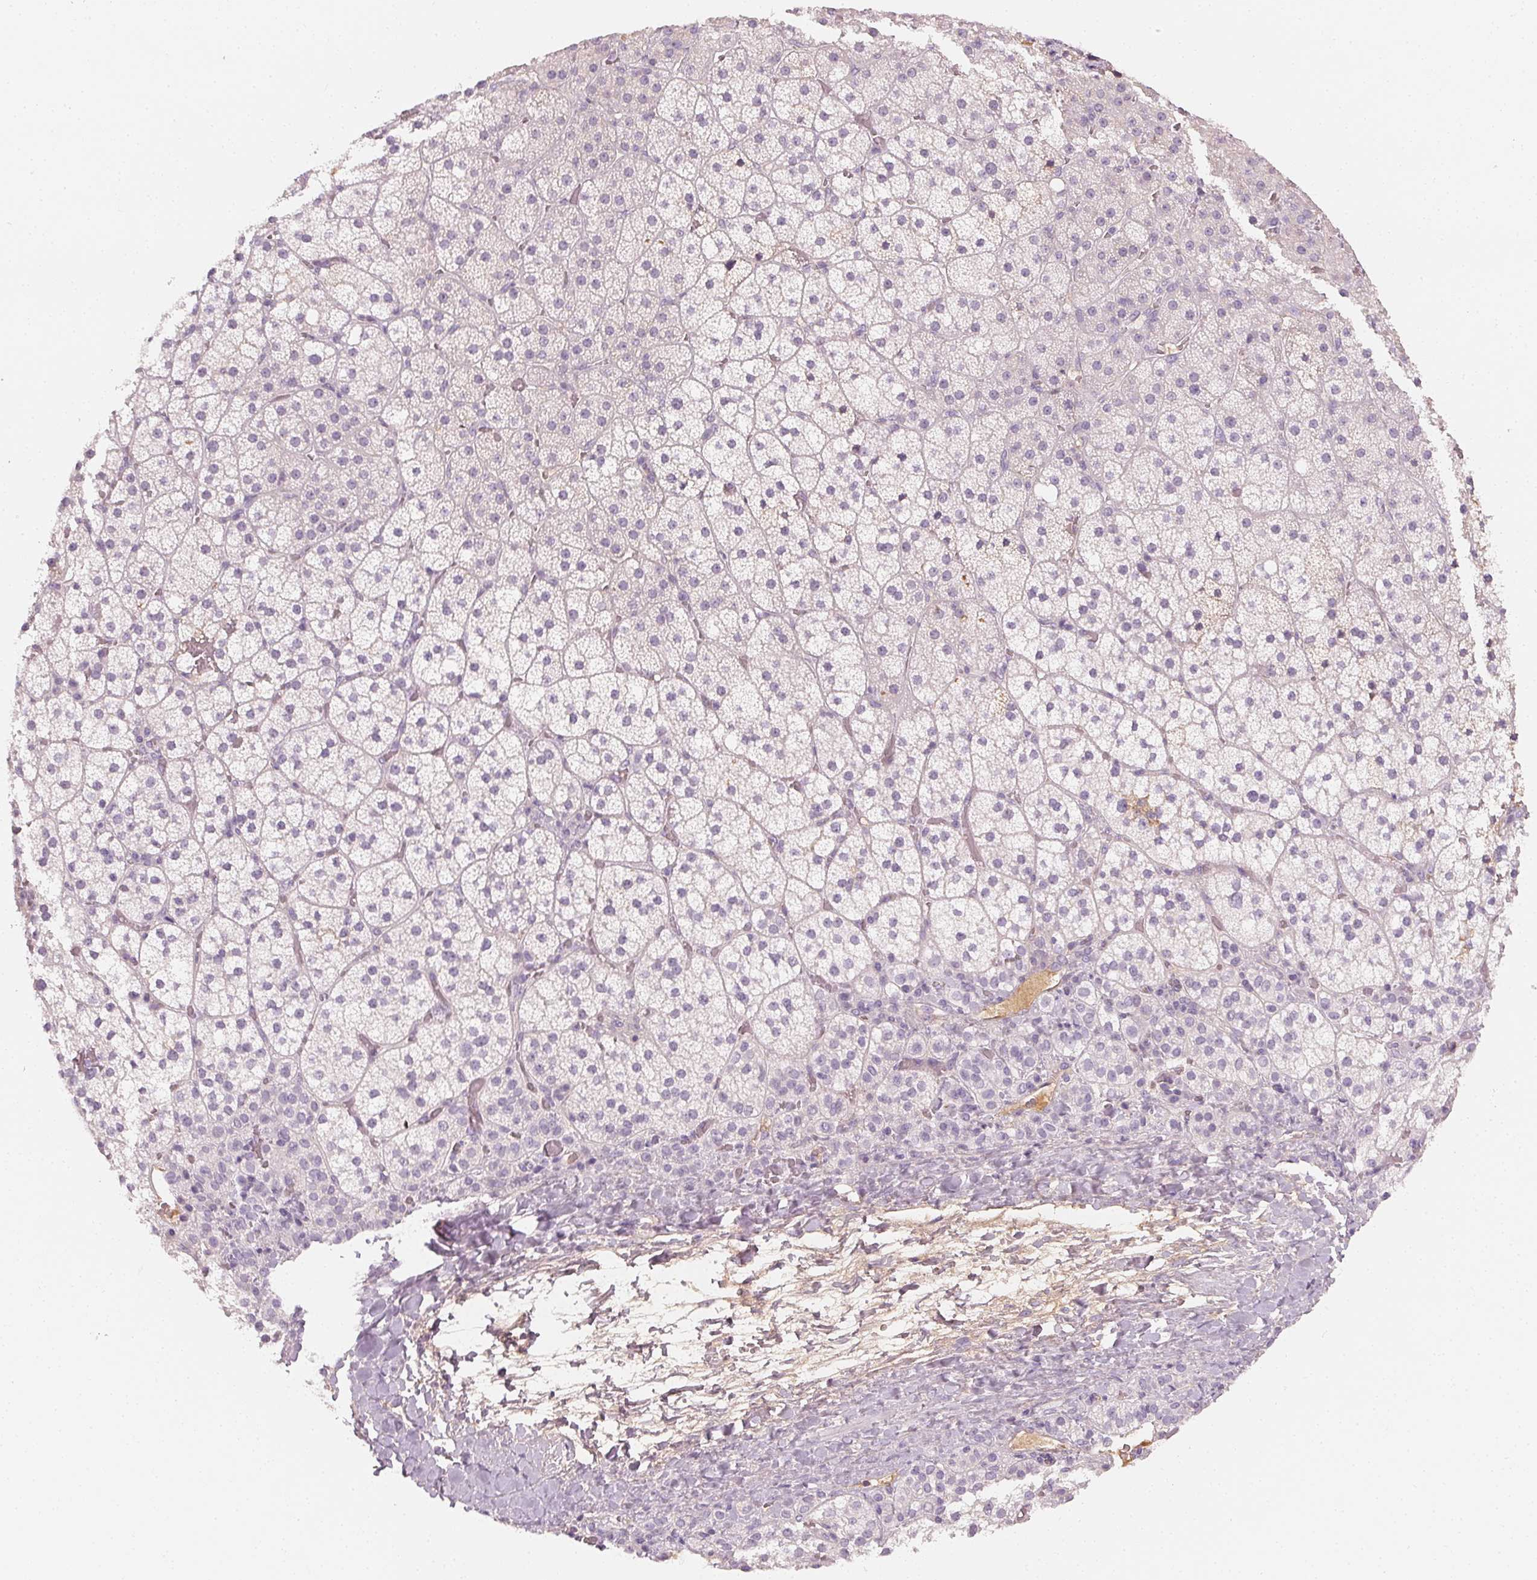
{"staining": {"intensity": "negative", "quantity": "none", "location": "none"}, "tissue": "adrenal gland", "cell_type": "Glandular cells", "image_type": "normal", "snomed": [{"axis": "morphology", "description": "Normal tissue, NOS"}, {"axis": "topography", "description": "Adrenal gland"}], "caption": "IHC image of benign adrenal gland: human adrenal gland stained with DAB exhibits no significant protein staining in glandular cells.", "gene": "AFM", "patient": {"sex": "male", "age": 53}}